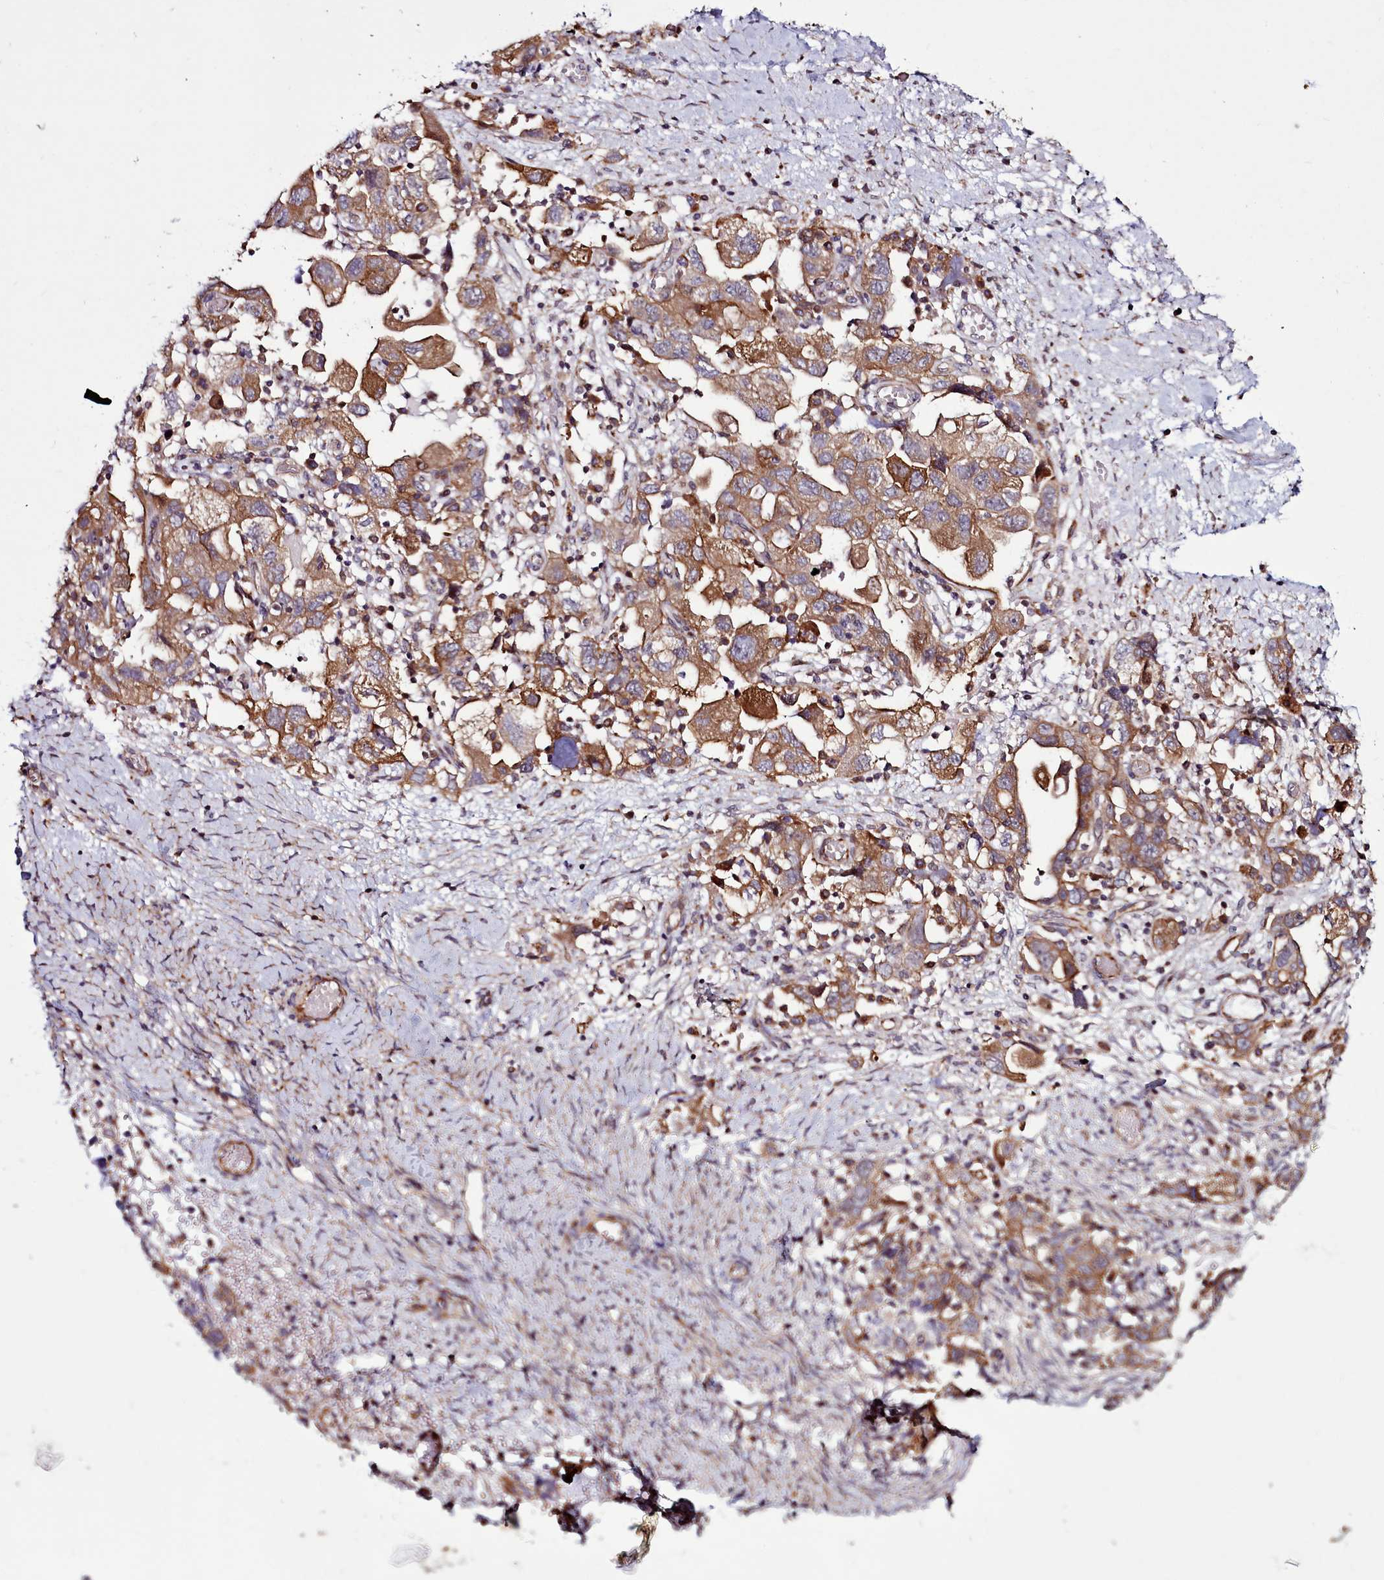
{"staining": {"intensity": "moderate", "quantity": ">75%", "location": "cytoplasmic/membranous"}, "tissue": "ovarian cancer", "cell_type": "Tumor cells", "image_type": "cancer", "snomed": [{"axis": "morphology", "description": "Carcinoma, NOS"}, {"axis": "morphology", "description": "Cystadenocarcinoma, serous, NOS"}, {"axis": "topography", "description": "Ovary"}], "caption": "Immunohistochemical staining of human carcinoma (ovarian) displays moderate cytoplasmic/membranous protein positivity in approximately >75% of tumor cells.", "gene": "MCRIP1", "patient": {"sex": "female", "age": 69}}